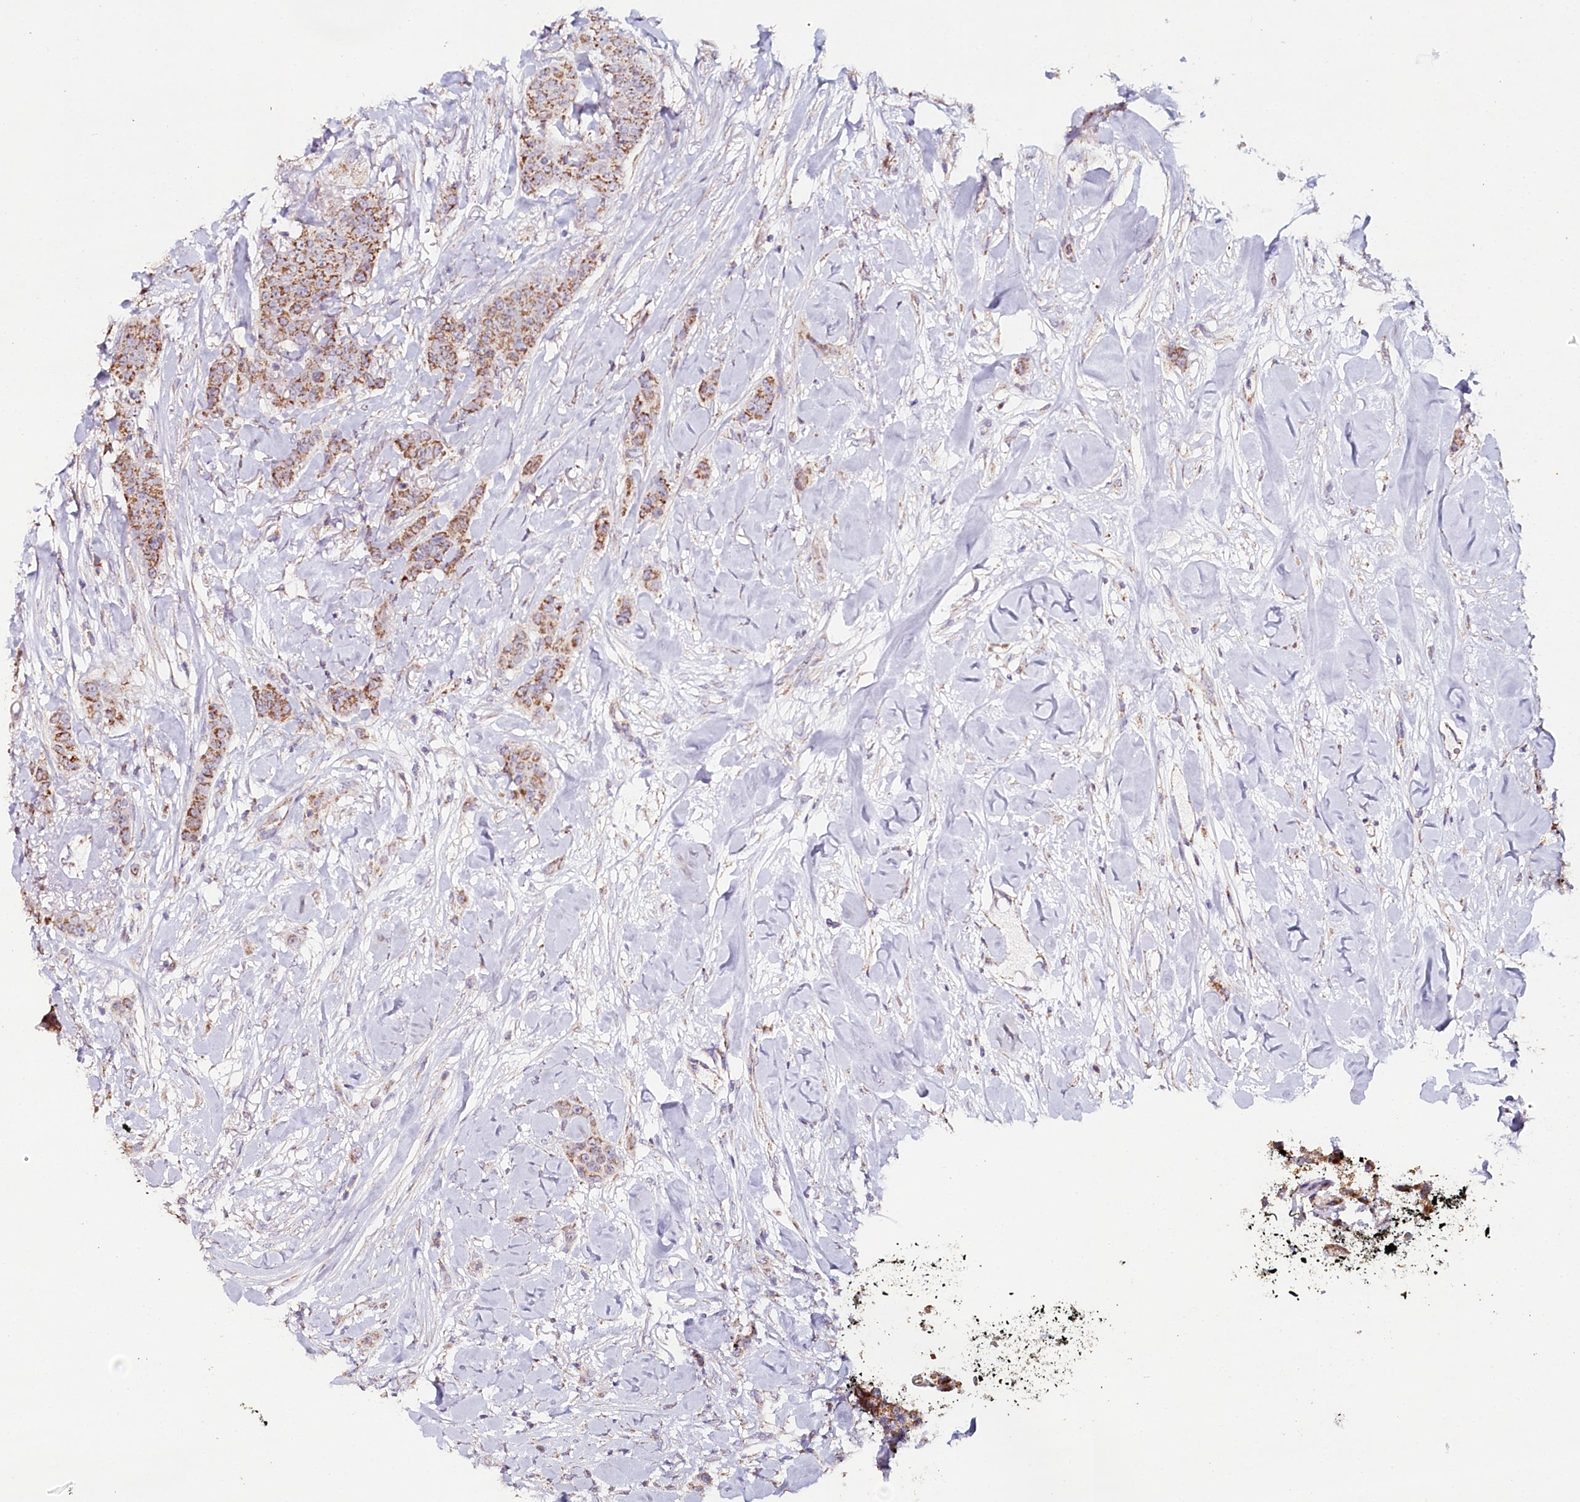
{"staining": {"intensity": "moderate", "quantity": ">75%", "location": "cytoplasmic/membranous"}, "tissue": "breast cancer", "cell_type": "Tumor cells", "image_type": "cancer", "snomed": [{"axis": "morphology", "description": "Duct carcinoma"}, {"axis": "topography", "description": "Breast"}], "caption": "This is a histology image of IHC staining of invasive ductal carcinoma (breast), which shows moderate expression in the cytoplasmic/membranous of tumor cells.", "gene": "MMP25", "patient": {"sex": "female", "age": 40}}